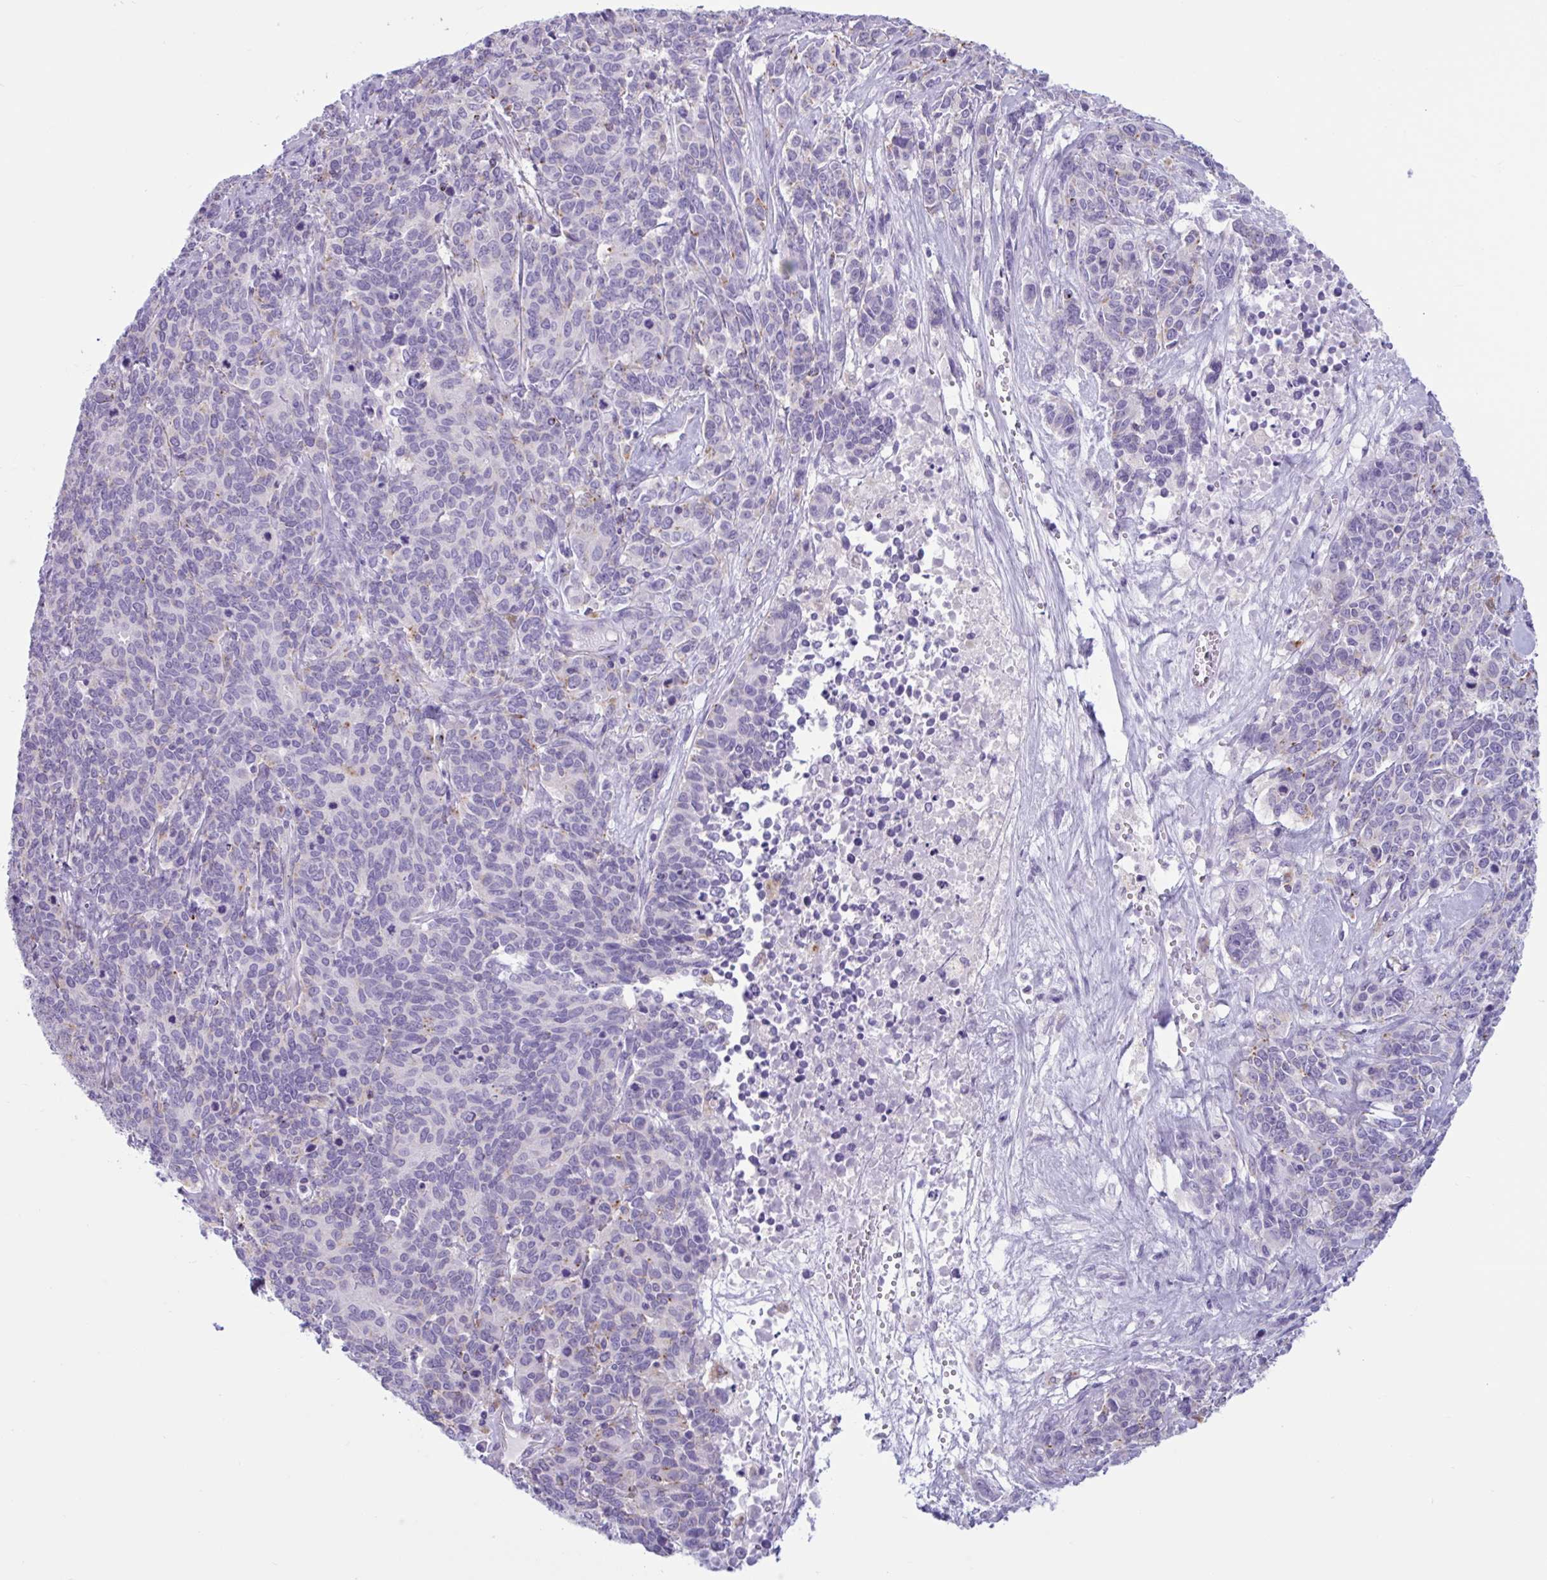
{"staining": {"intensity": "negative", "quantity": "none", "location": "none"}, "tissue": "cervical cancer", "cell_type": "Tumor cells", "image_type": "cancer", "snomed": [{"axis": "morphology", "description": "Squamous cell carcinoma, NOS"}, {"axis": "topography", "description": "Cervix"}], "caption": "DAB immunohistochemical staining of squamous cell carcinoma (cervical) shows no significant staining in tumor cells.", "gene": "XCL1", "patient": {"sex": "female", "age": 60}}